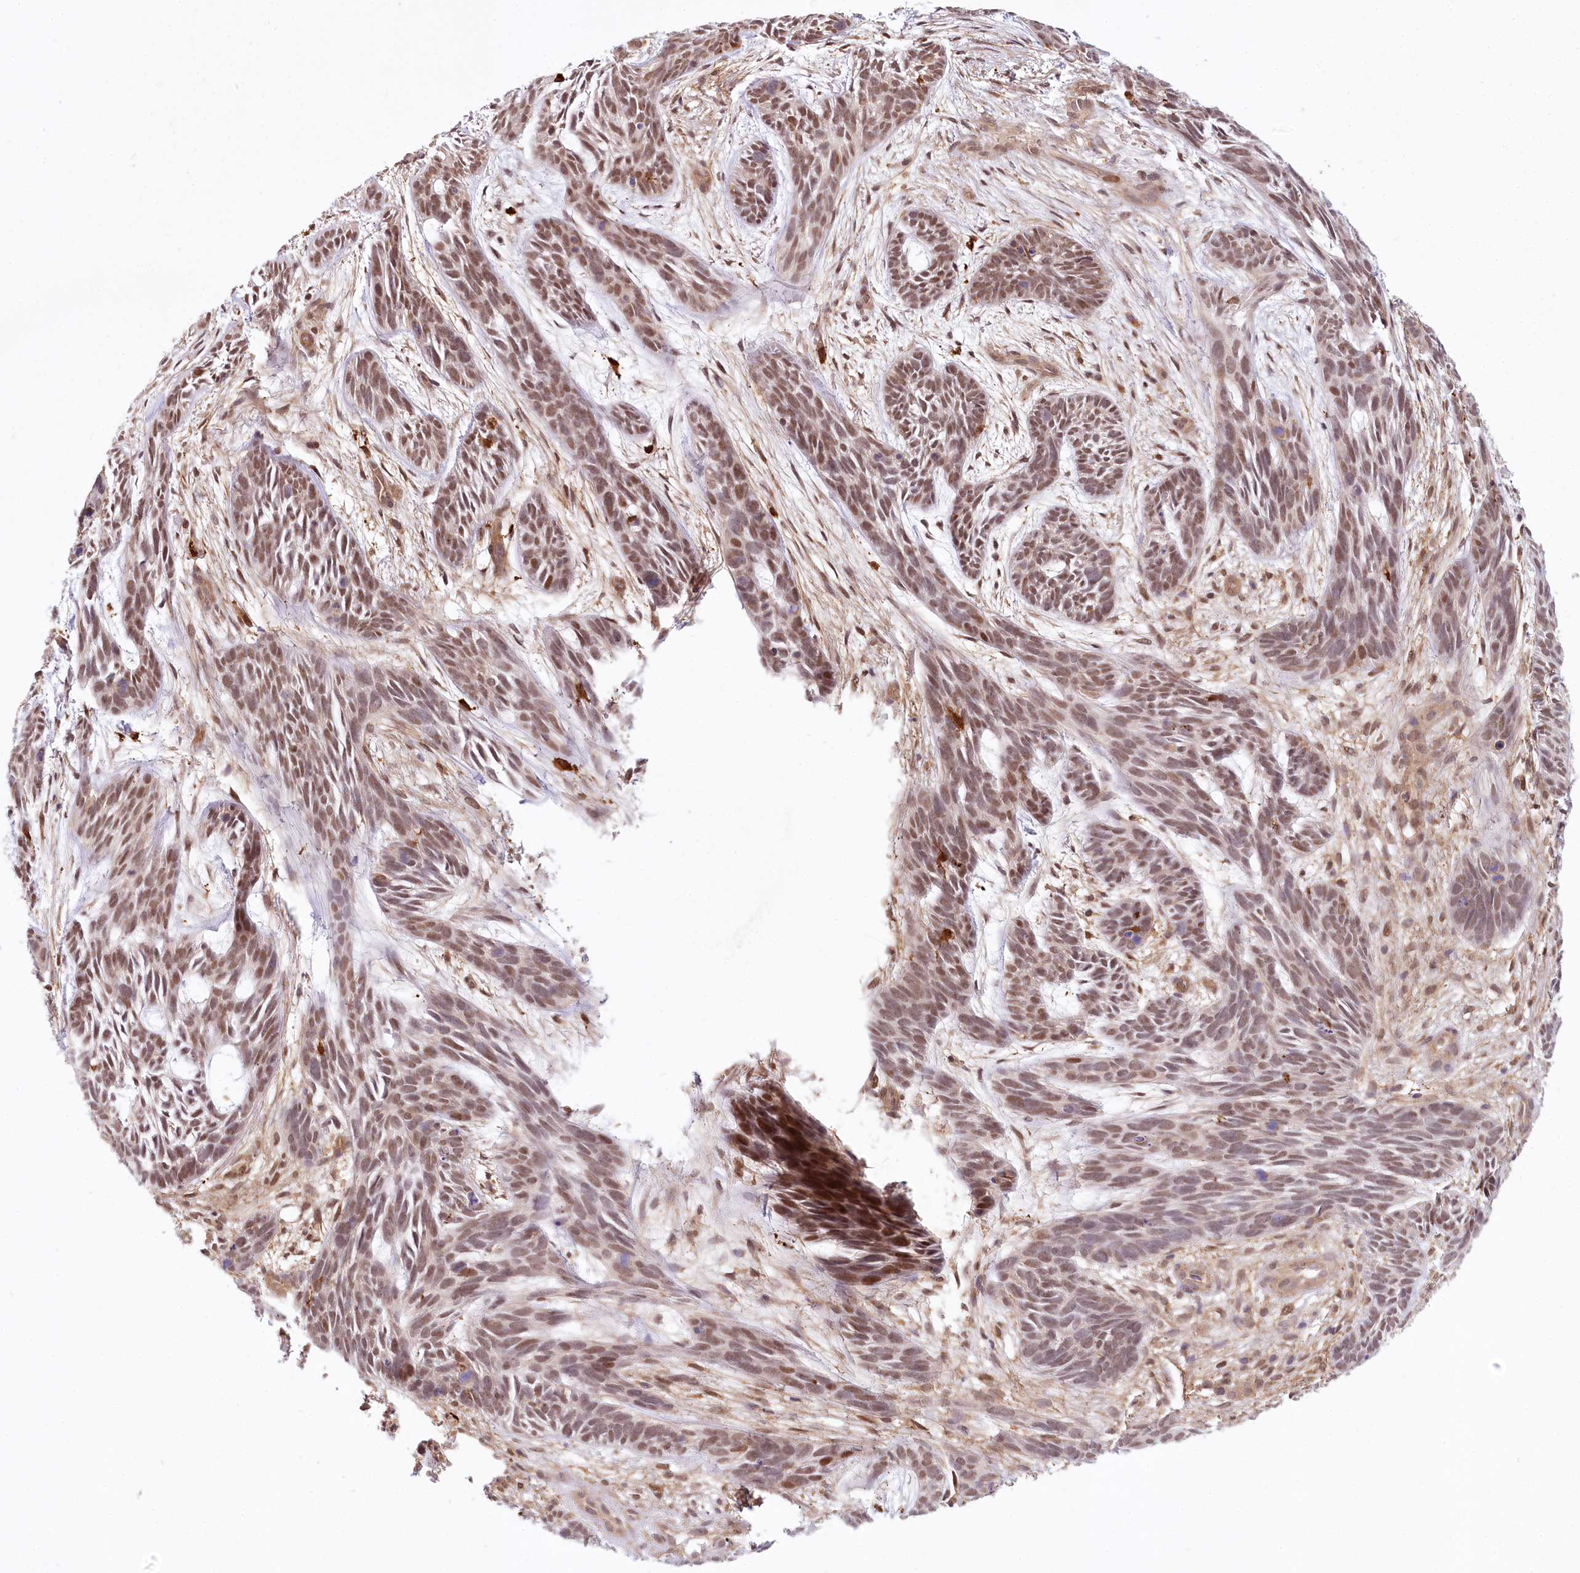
{"staining": {"intensity": "moderate", "quantity": ">75%", "location": "nuclear"}, "tissue": "skin cancer", "cell_type": "Tumor cells", "image_type": "cancer", "snomed": [{"axis": "morphology", "description": "Basal cell carcinoma"}, {"axis": "topography", "description": "Skin"}], "caption": "Protein expression analysis of human skin cancer (basal cell carcinoma) reveals moderate nuclear positivity in about >75% of tumor cells.", "gene": "TUBGCP2", "patient": {"sex": "male", "age": 89}}